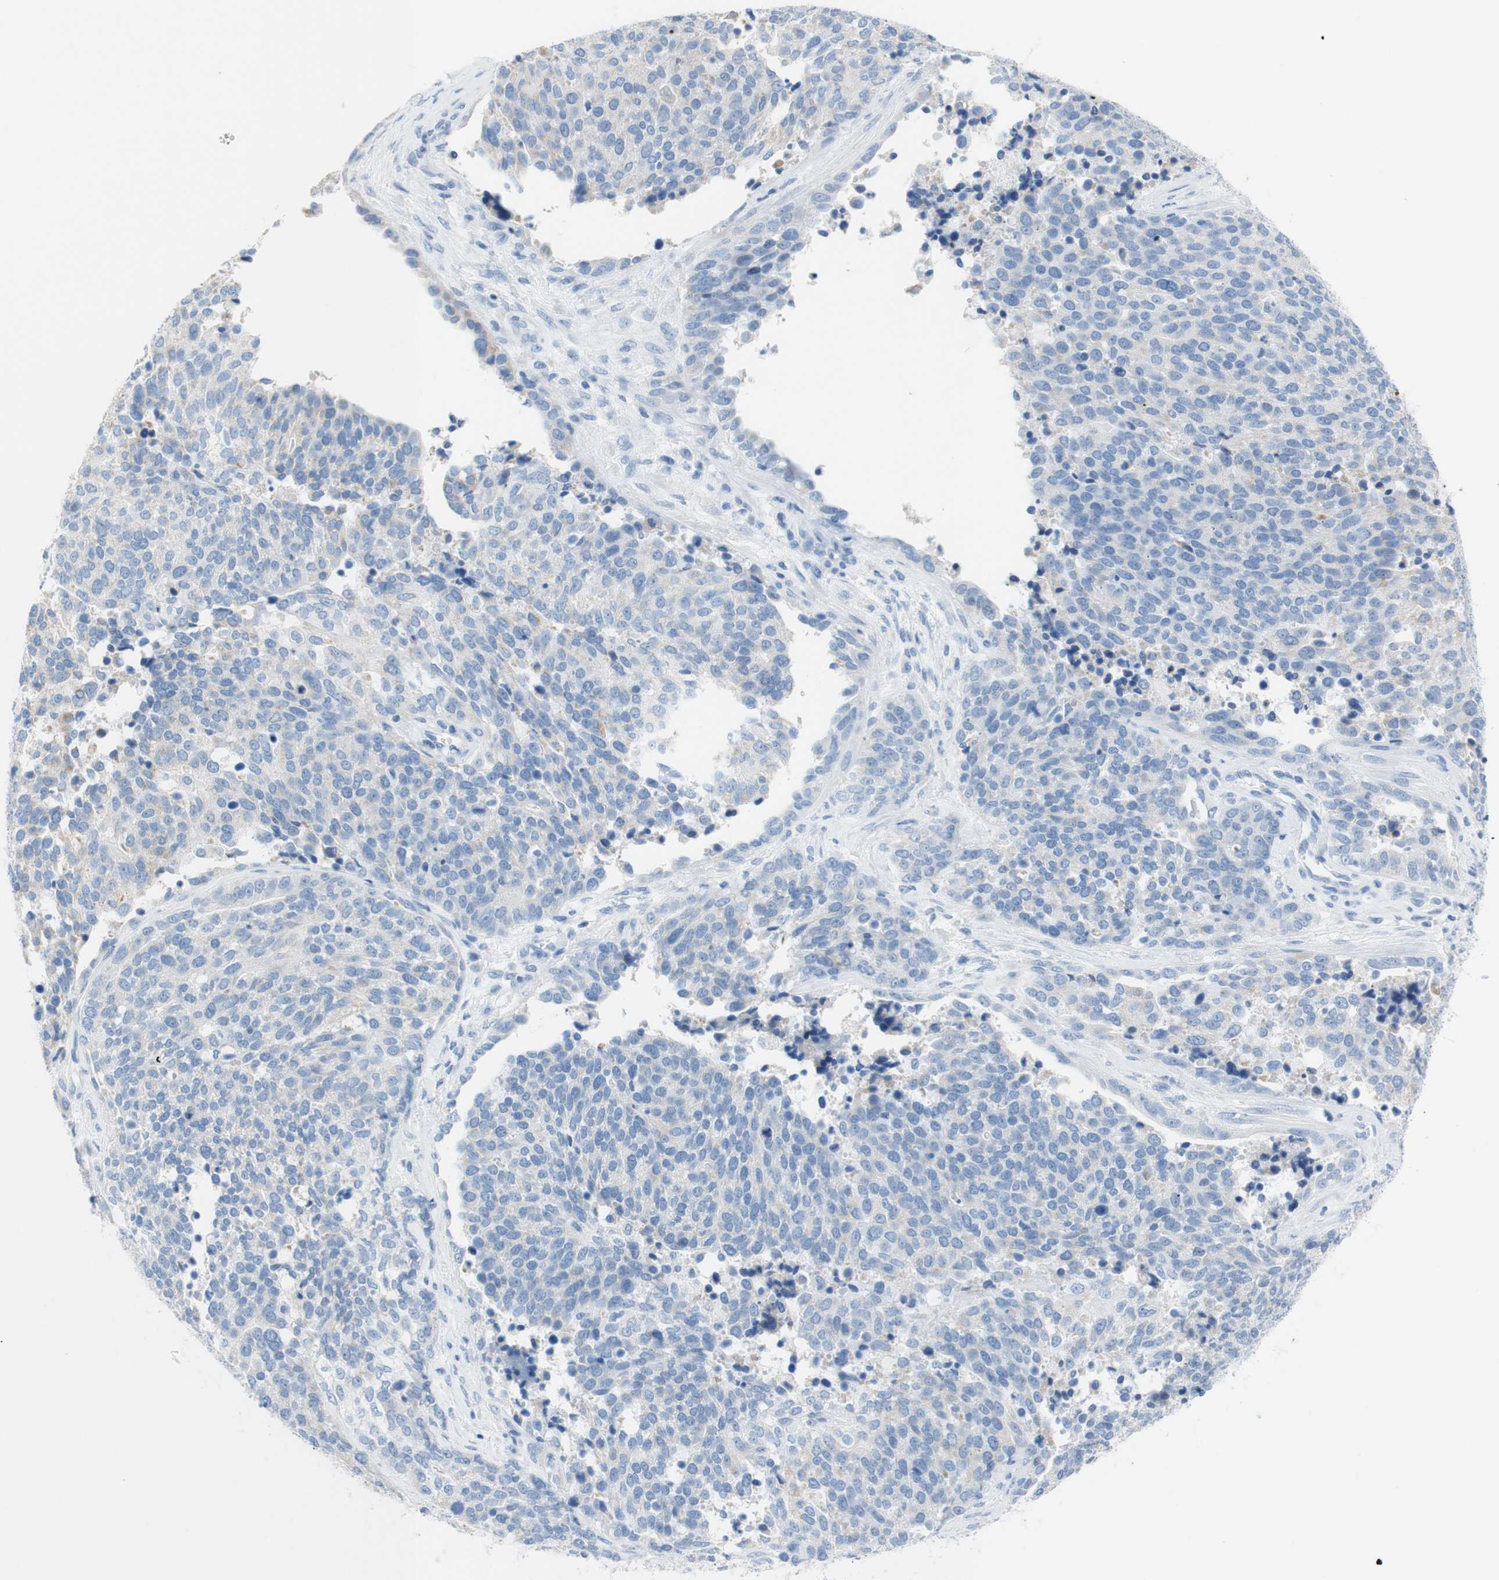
{"staining": {"intensity": "negative", "quantity": "none", "location": "none"}, "tissue": "ovarian cancer", "cell_type": "Tumor cells", "image_type": "cancer", "snomed": [{"axis": "morphology", "description": "Cystadenocarcinoma, serous, NOS"}, {"axis": "topography", "description": "Ovary"}], "caption": "Image shows no significant protein positivity in tumor cells of serous cystadenocarcinoma (ovarian).", "gene": "CEACAM1", "patient": {"sex": "female", "age": 44}}